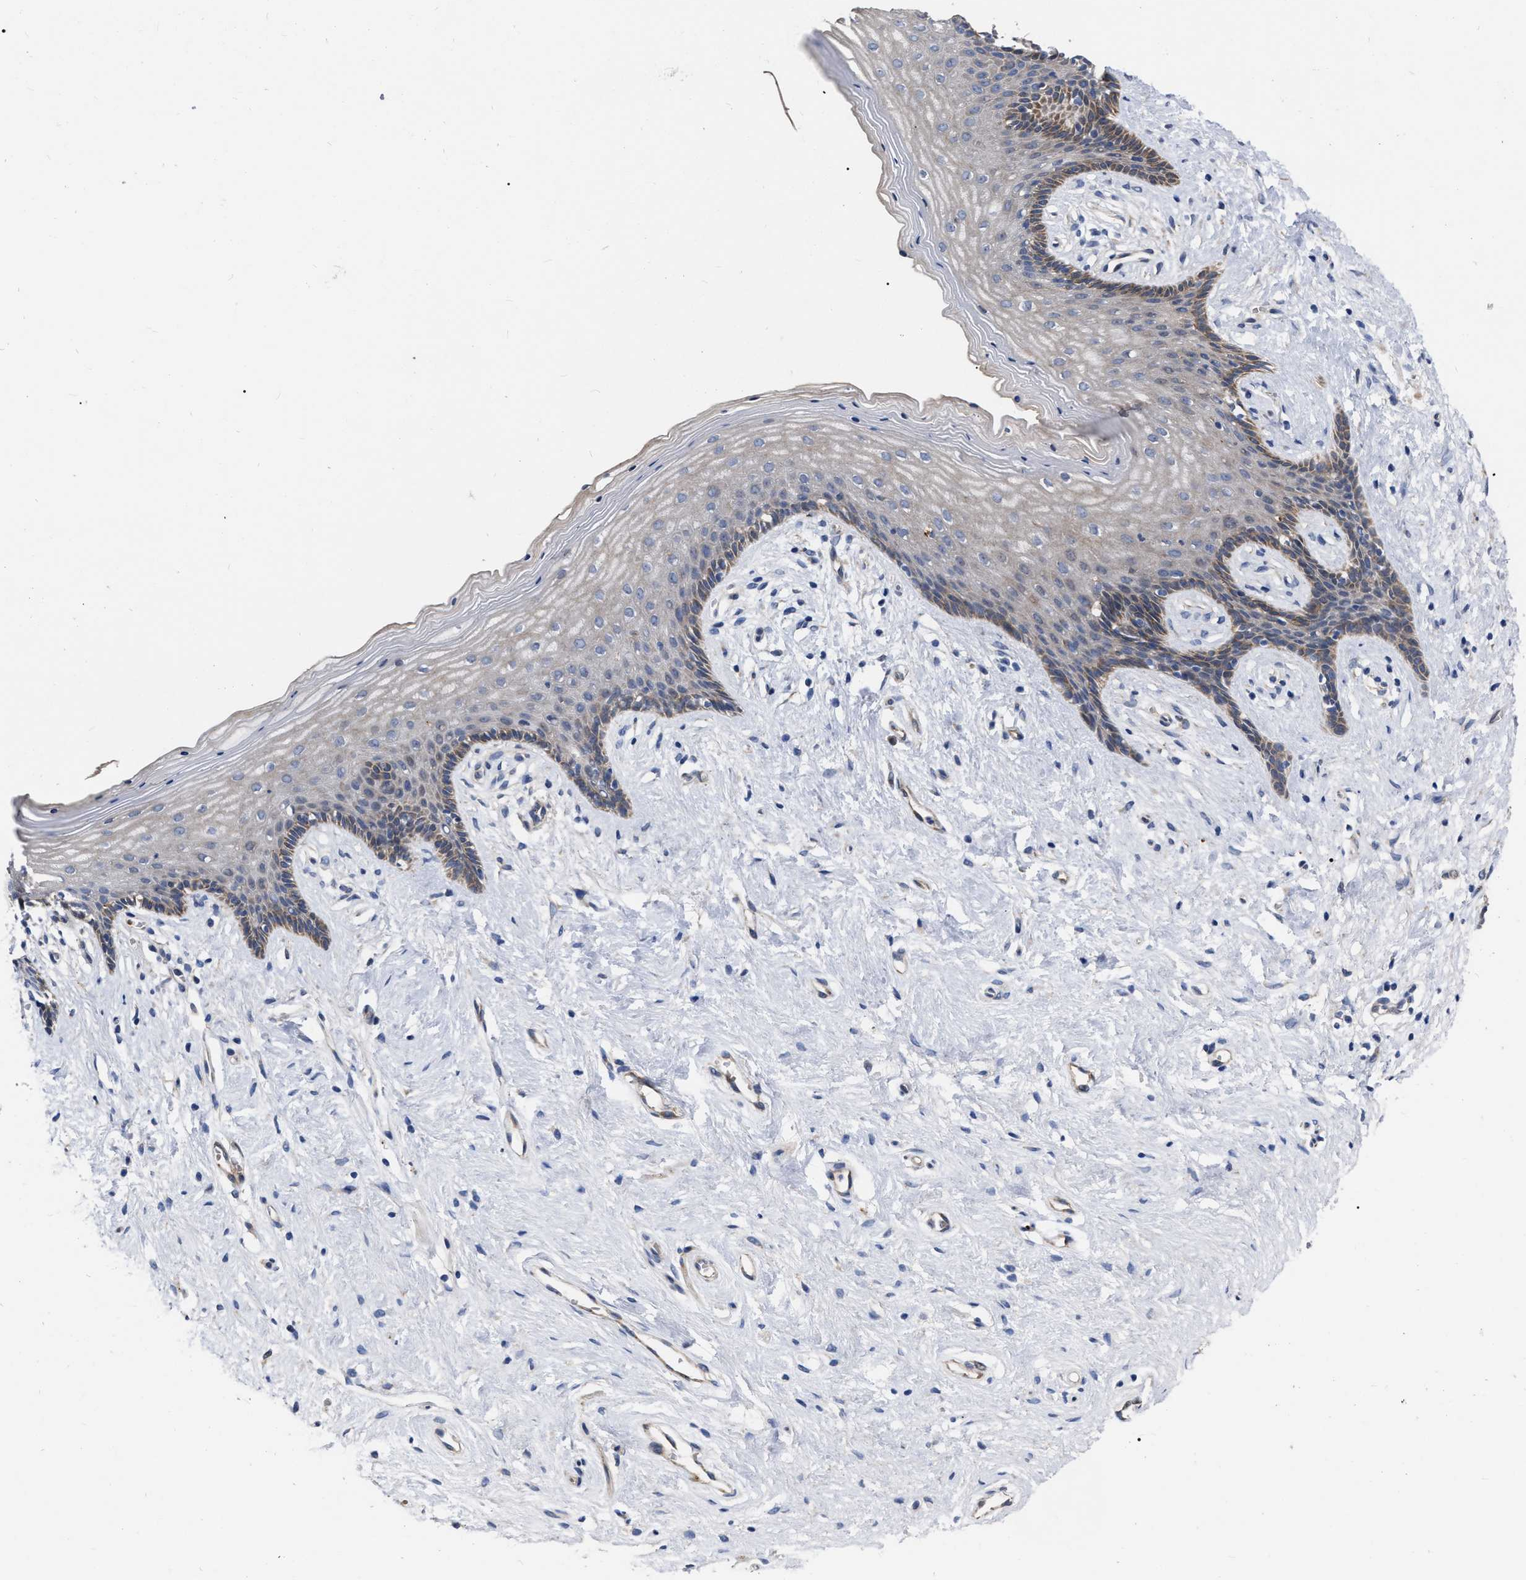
{"staining": {"intensity": "moderate", "quantity": "25%-75%", "location": "cytoplasmic/membranous"}, "tissue": "vagina", "cell_type": "Squamous epithelial cells", "image_type": "normal", "snomed": [{"axis": "morphology", "description": "Normal tissue, NOS"}, {"axis": "topography", "description": "Vagina"}], "caption": "The micrograph reveals immunohistochemical staining of benign vagina. There is moderate cytoplasmic/membranous staining is present in approximately 25%-75% of squamous epithelial cells. The staining was performed using DAB (3,3'-diaminobenzidine), with brown indicating positive protein expression. Nuclei are stained blue with hematoxylin.", "gene": "MLST8", "patient": {"sex": "female", "age": 44}}